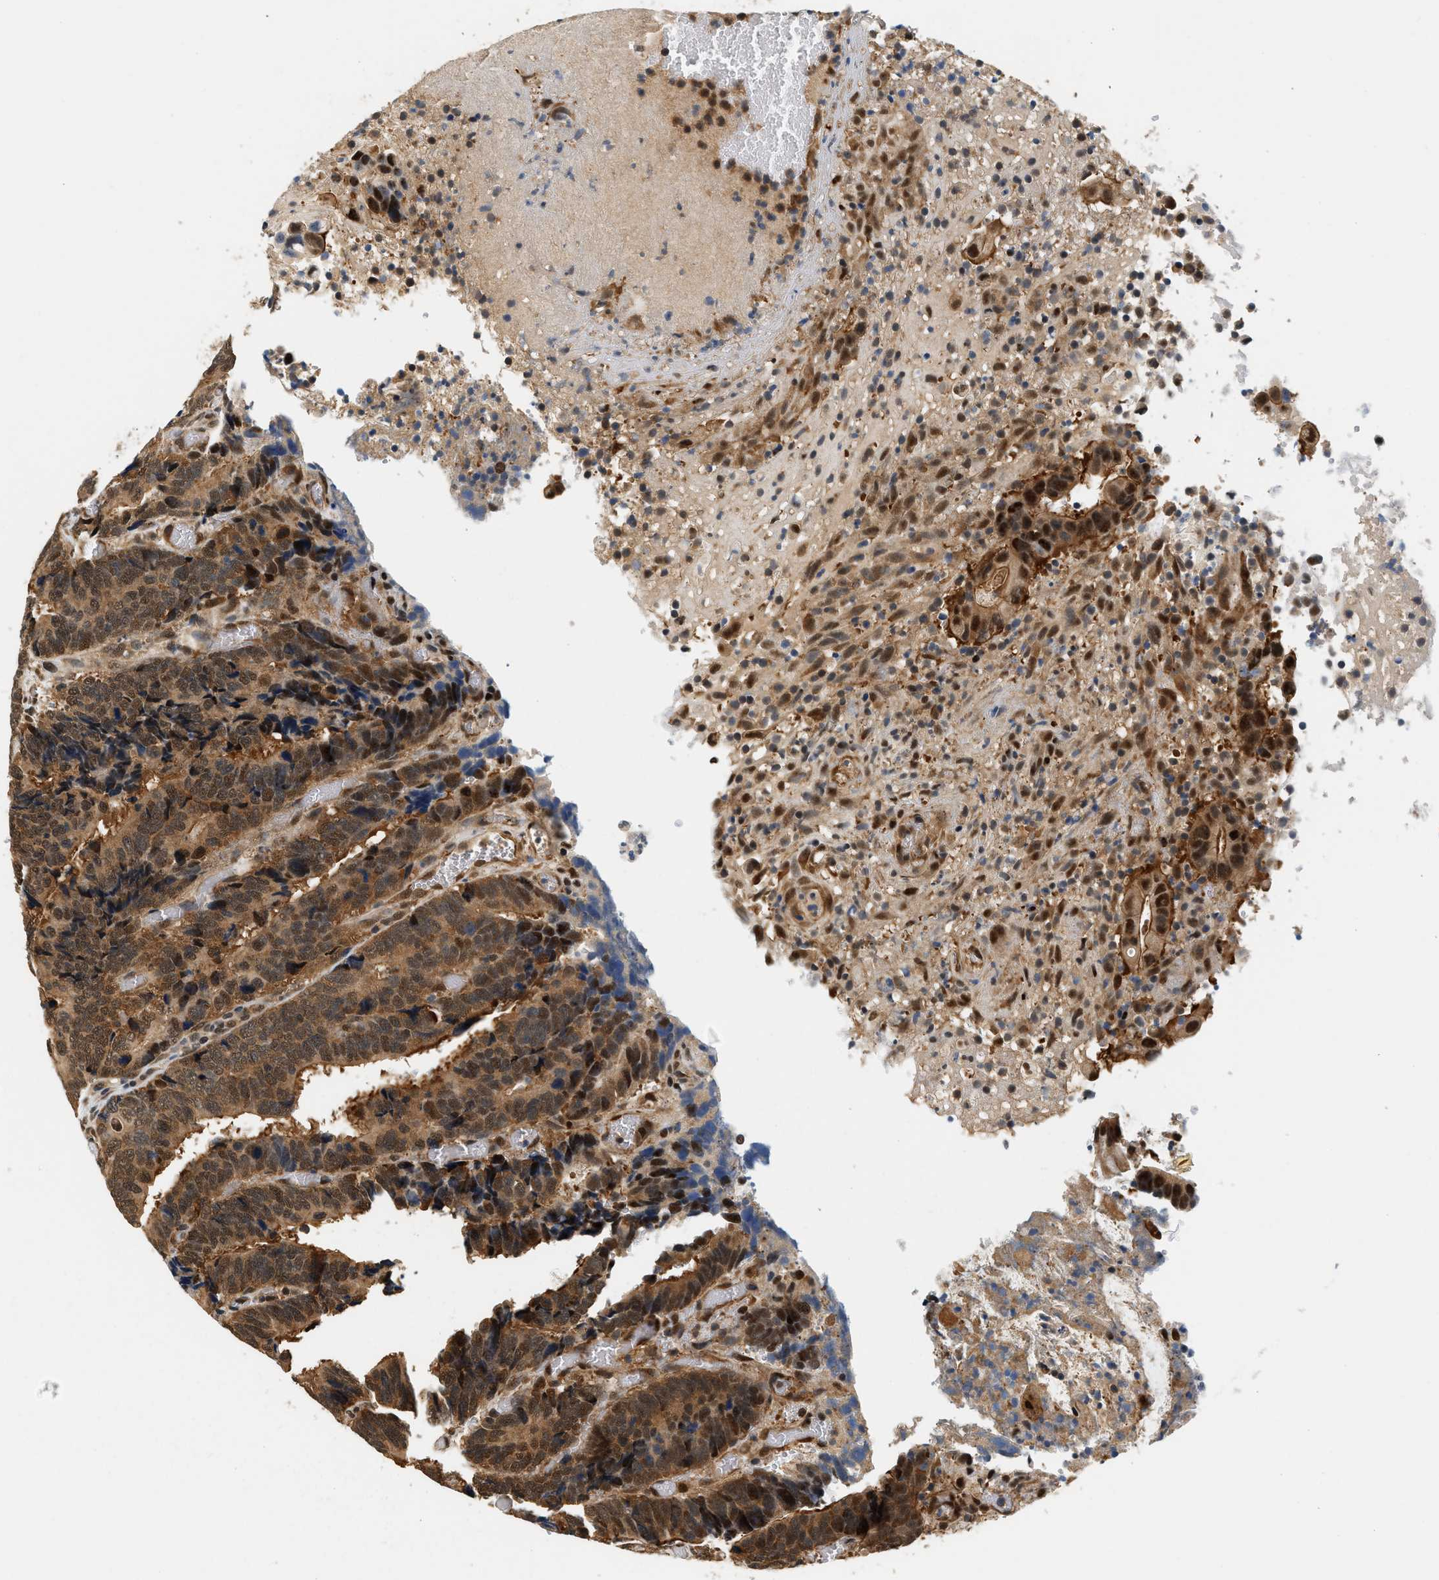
{"staining": {"intensity": "moderate", "quantity": ">75%", "location": "cytoplasmic/membranous,nuclear"}, "tissue": "colorectal cancer", "cell_type": "Tumor cells", "image_type": "cancer", "snomed": [{"axis": "morphology", "description": "Adenocarcinoma, NOS"}, {"axis": "topography", "description": "Colon"}], "caption": "DAB immunohistochemical staining of colorectal cancer exhibits moderate cytoplasmic/membranous and nuclear protein positivity in approximately >75% of tumor cells.", "gene": "PSMD3", "patient": {"sex": "male", "age": 72}}